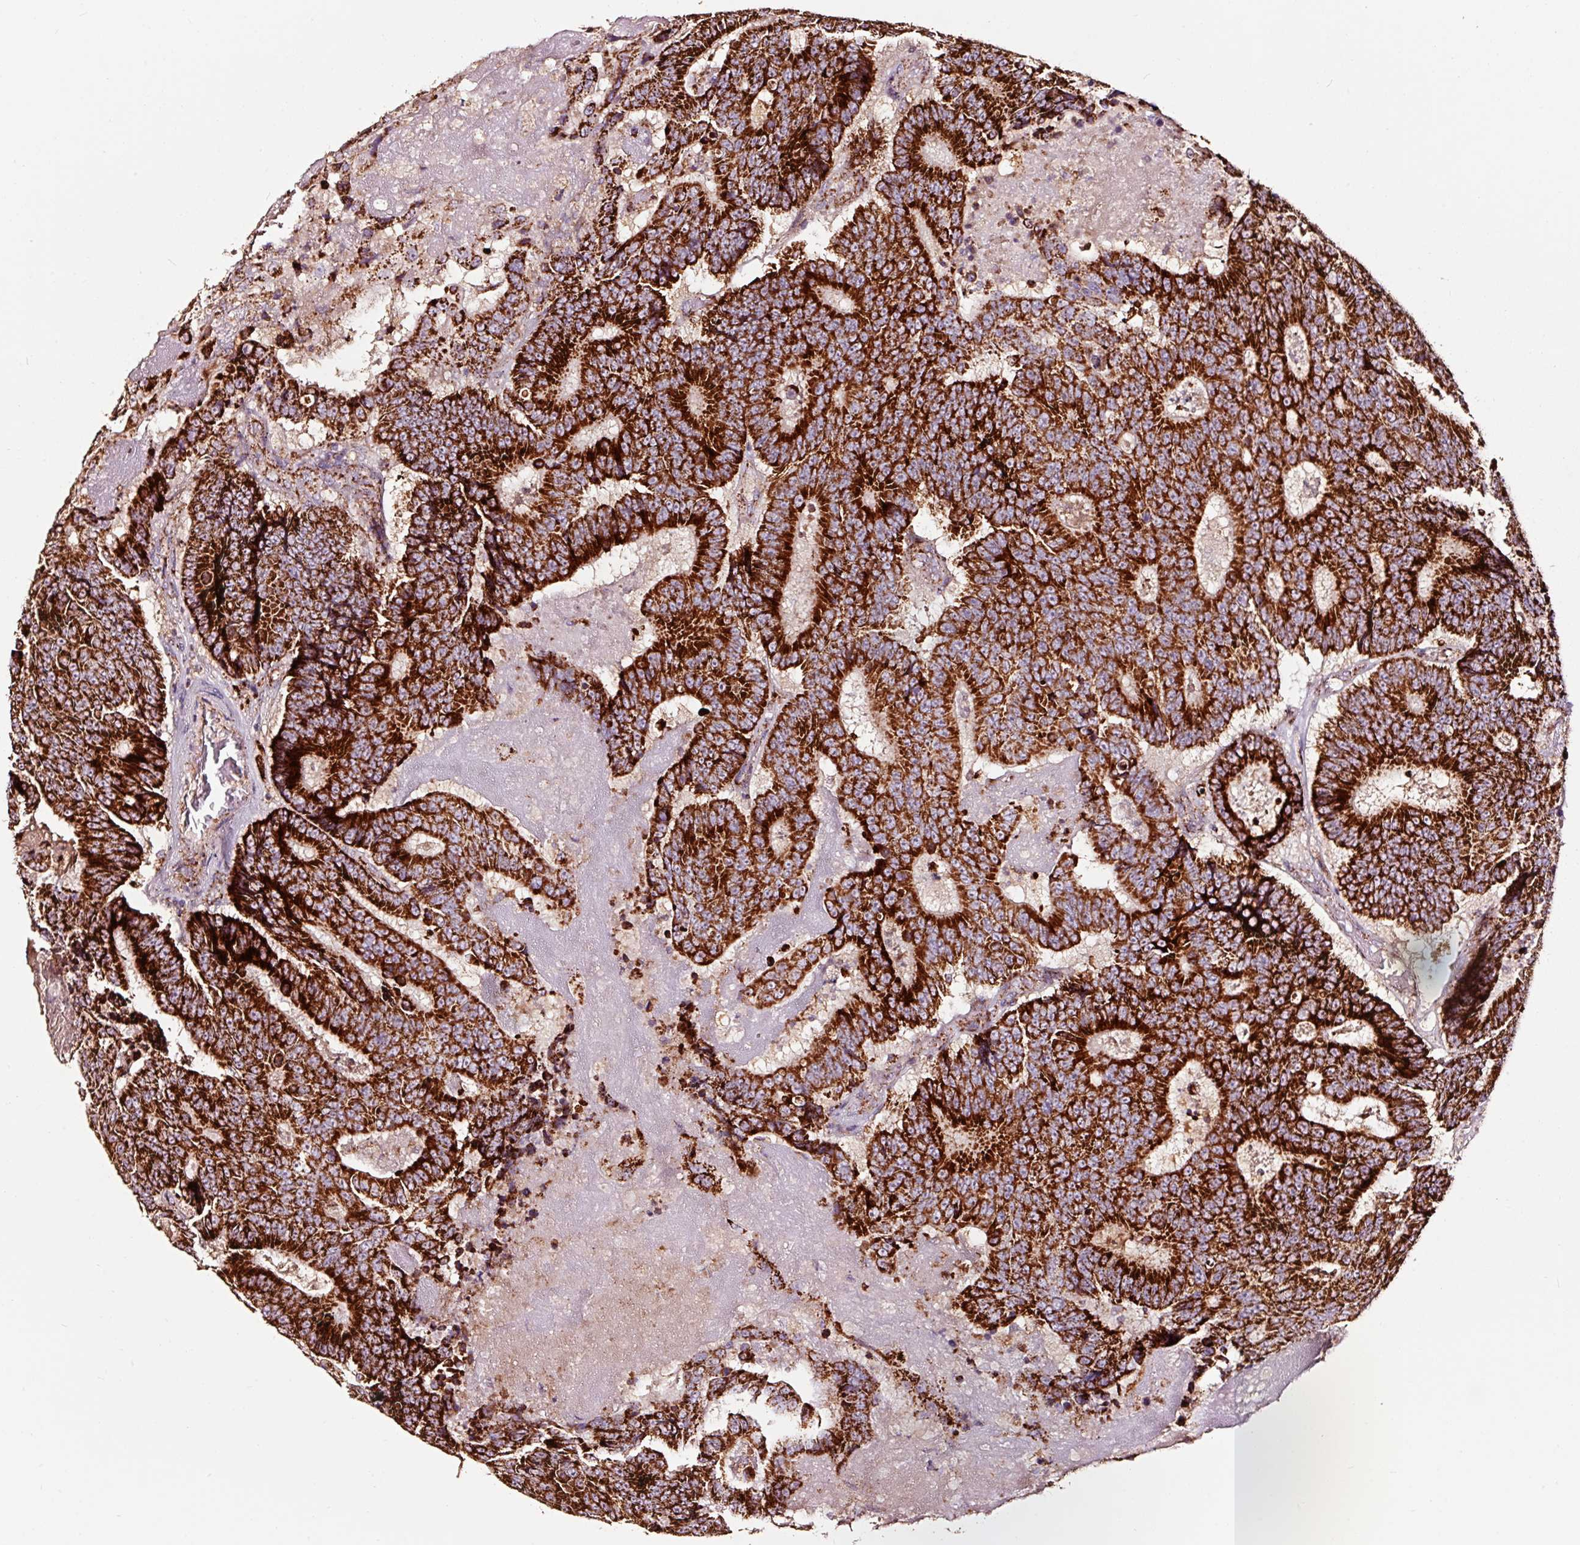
{"staining": {"intensity": "strong", "quantity": ">75%", "location": "cytoplasmic/membranous"}, "tissue": "colorectal cancer", "cell_type": "Tumor cells", "image_type": "cancer", "snomed": [{"axis": "morphology", "description": "Adenocarcinoma, NOS"}, {"axis": "topography", "description": "Colon"}], "caption": "A histopathology image of human colorectal cancer (adenocarcinoma) stained for a protein displays strong cytoplasmic/membranous brown staining in tumor cells. The protein of interest is stained brown, and the nuclei are stained in blue (DAB IHC with brightfield microscopy, high magnification).", "gene": "TPM1", "patient": {"sex": "male", "age": 83}}